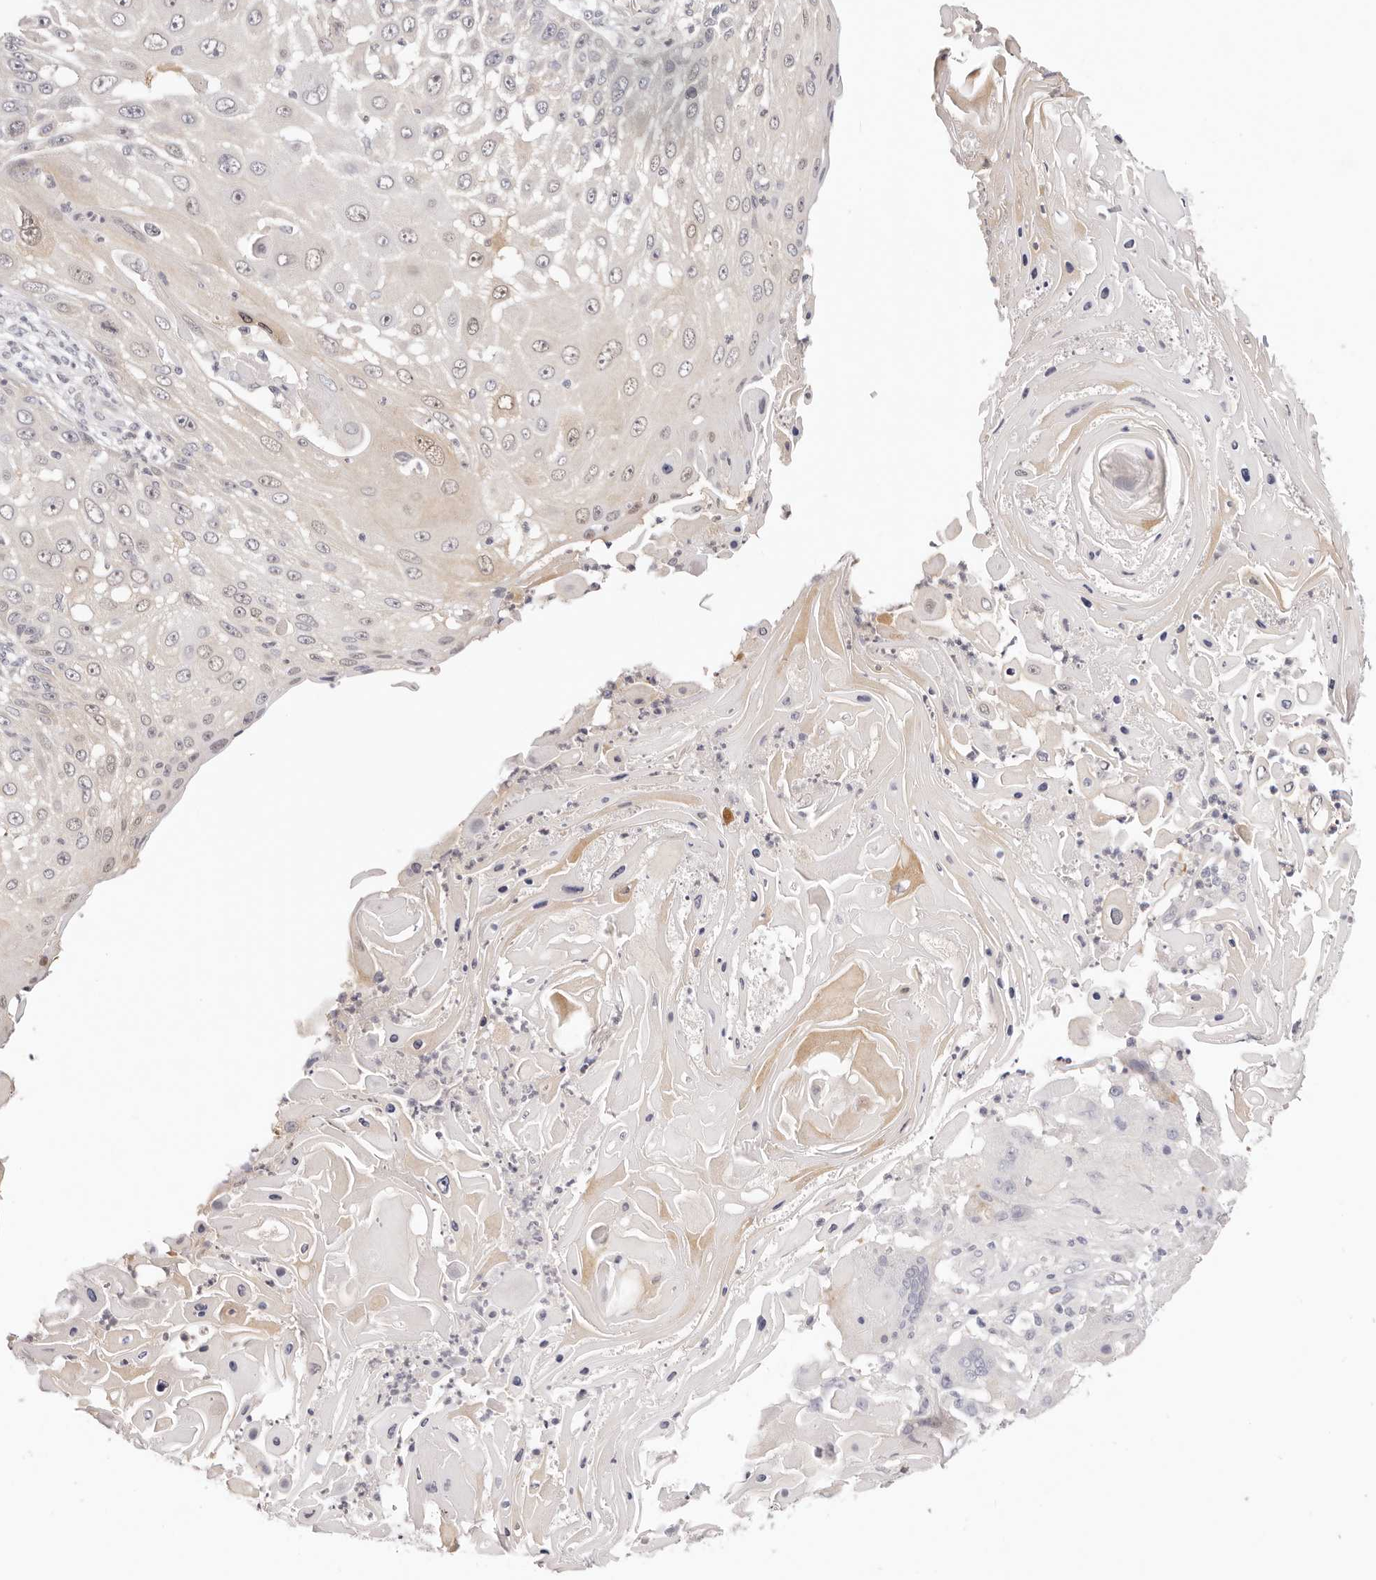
{"staining": {"intensity": "negative", "quantity": "none", "location": "none"}, "tissue": "skin cancer", "cell_type": "Tumor cells", "image_type": "cancer", "snomed": [{"axis": "morphology", "description": "Squamous cell carcinoma, NOS"}, {"axis": "topography", "description": "Skin"}], "caption": "IHC micrograph of skin cancer (squamous cell carcinoma) stained for a protein (brown), which exhibits no positivity in tumor cells.", "gene": "GGPS1", "patient": {"sex": "female", "age": 44}}